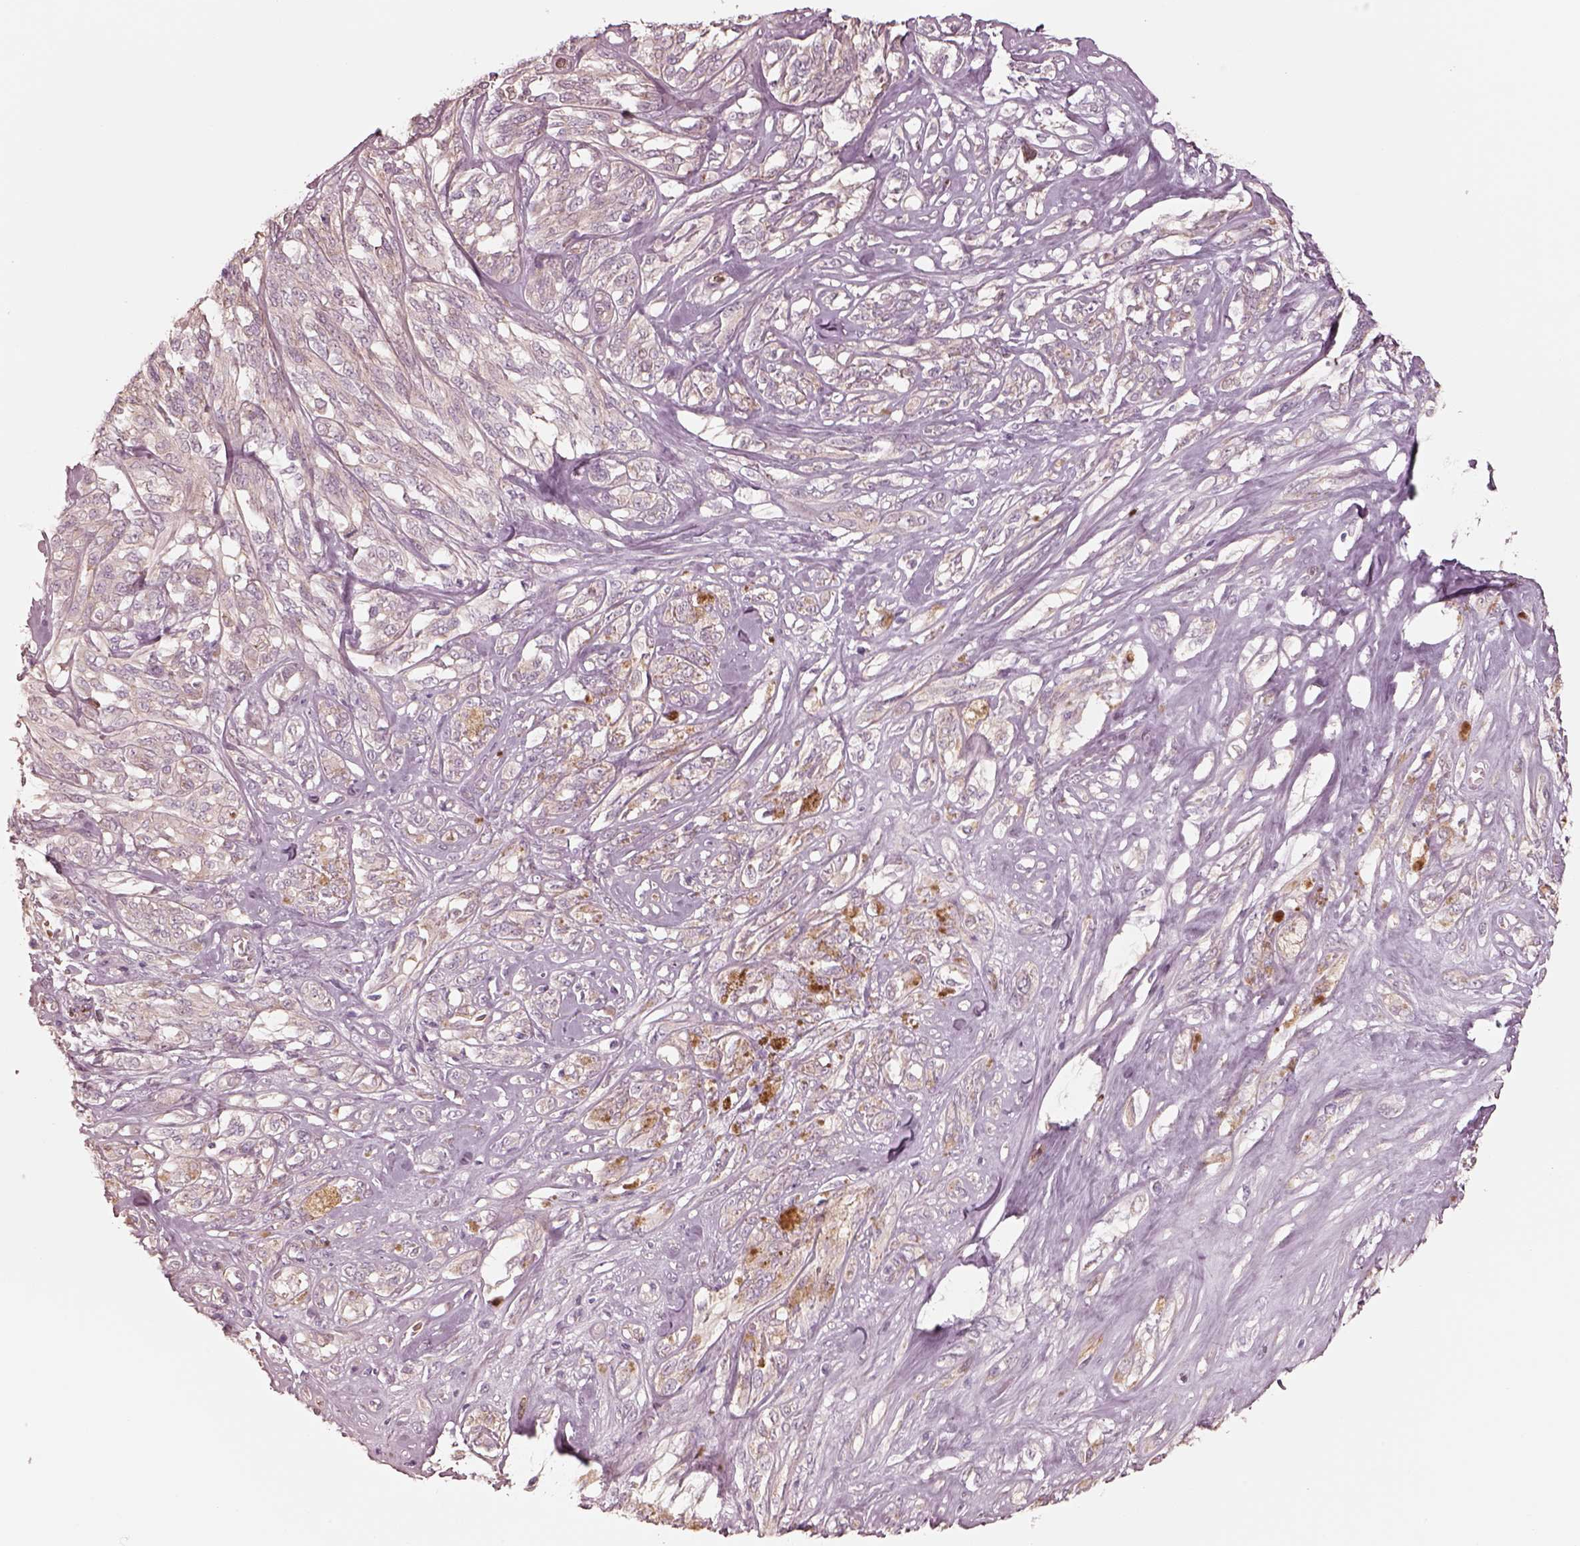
{"staining": {"intensity": "negative", "quantity": "none", "location": "none"}, "tissue": "melanoma", "cell_type": "Tumor cells", "image_type": "cancer", "snomed": [{"axis": "morphology", "description": "Malignant melanoma, NOS"}, {"axis": "topography", "description": "Skin"}], "caption": "An immunohistochemistry (IHC) photomicrograph of malignant melanoma is shown. There is no staining in tumor cells of malignant melanoma.", "gene": "CRYM", "patient": {"sex": "female", "age": 91}}